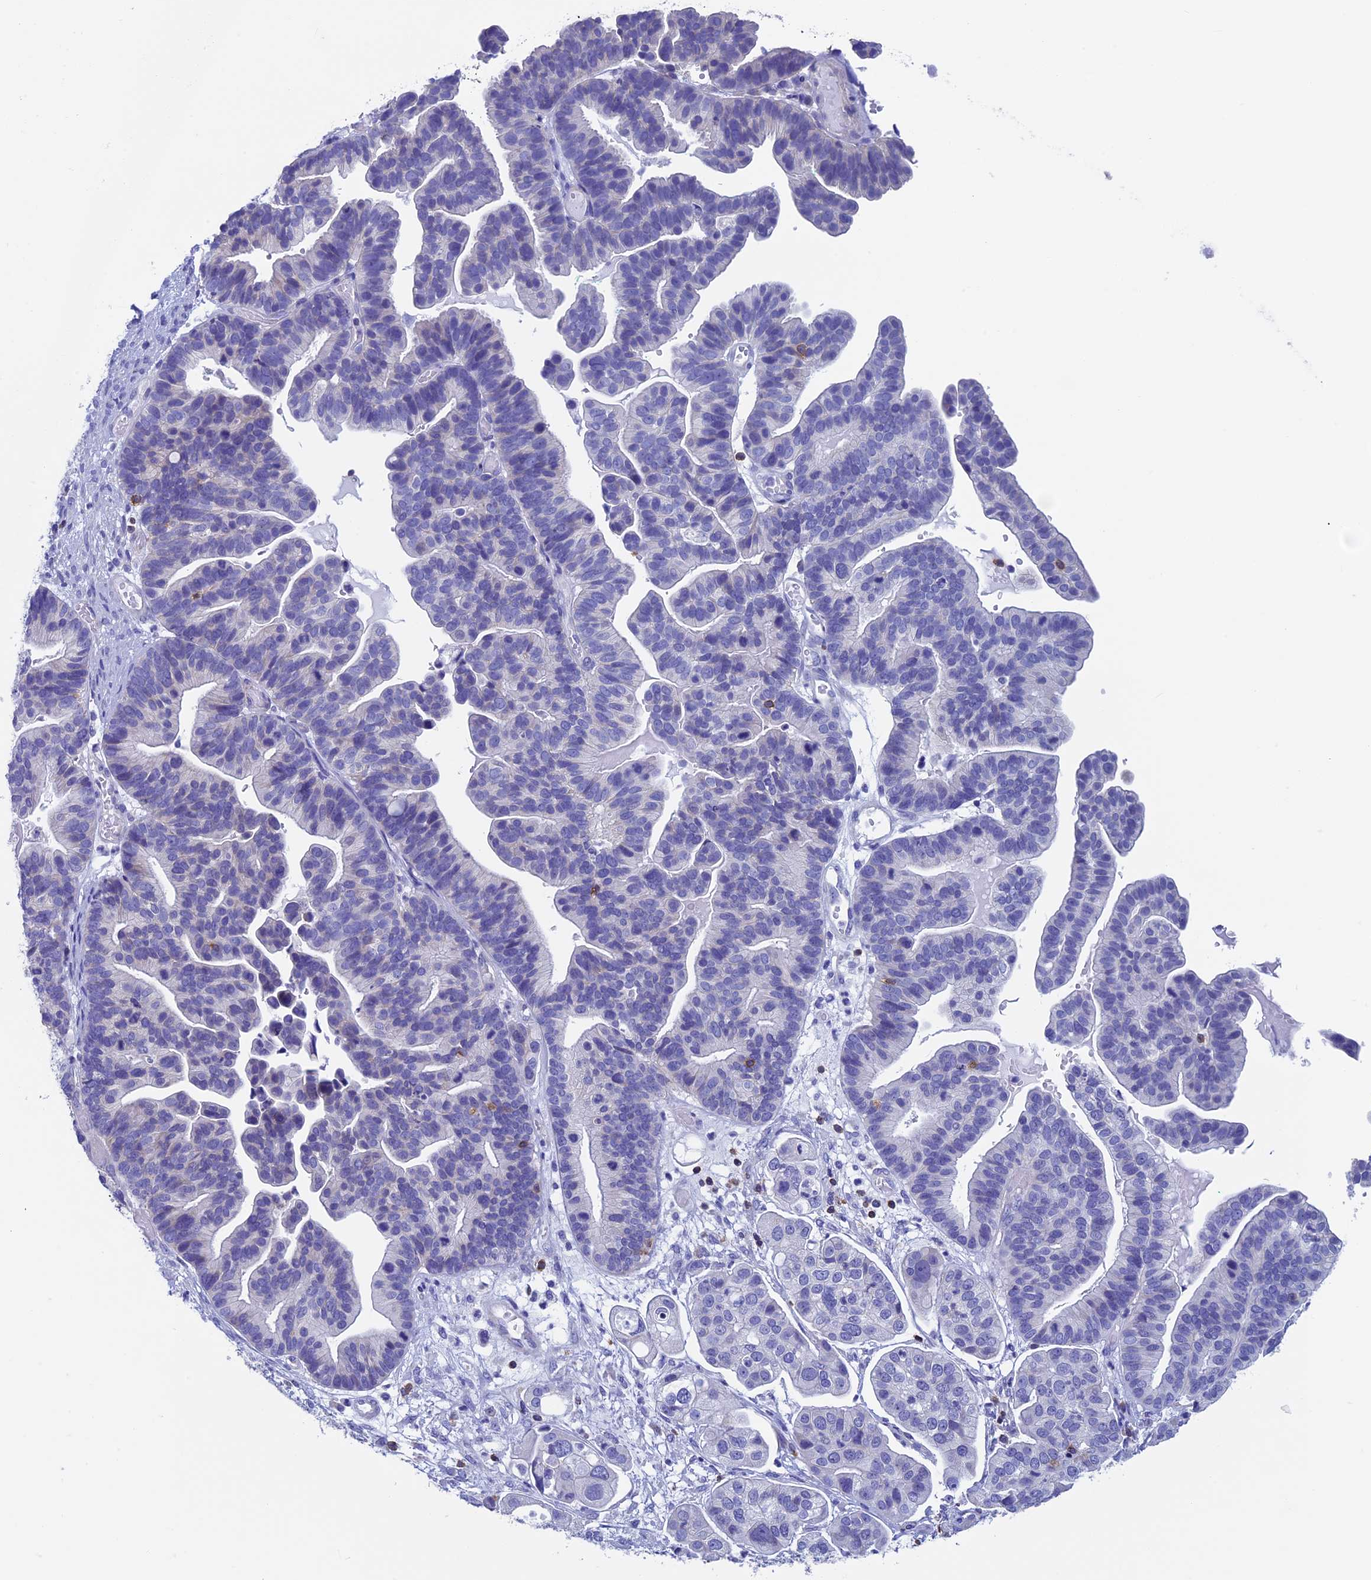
{"staining": {"intensity": "negative", "quantity": "none", "location": "none"}, "tissue": "ovarian cancer", "cell_type": "Tumor cells", "image_type": "cancer", "snomed": [{"axis": "morphology", "description": "Cystadenocarcinoma, serous, NOS"}, {"axis": "topography", "description": "Ovary"}], "caption": "Protein analysis of ovarian cancer (serous cystadenocarcinoma) displays no significant expression in tumor cells.", "gene": "SEPTIN1", "patient": {"sex": "female", "age": 56}}